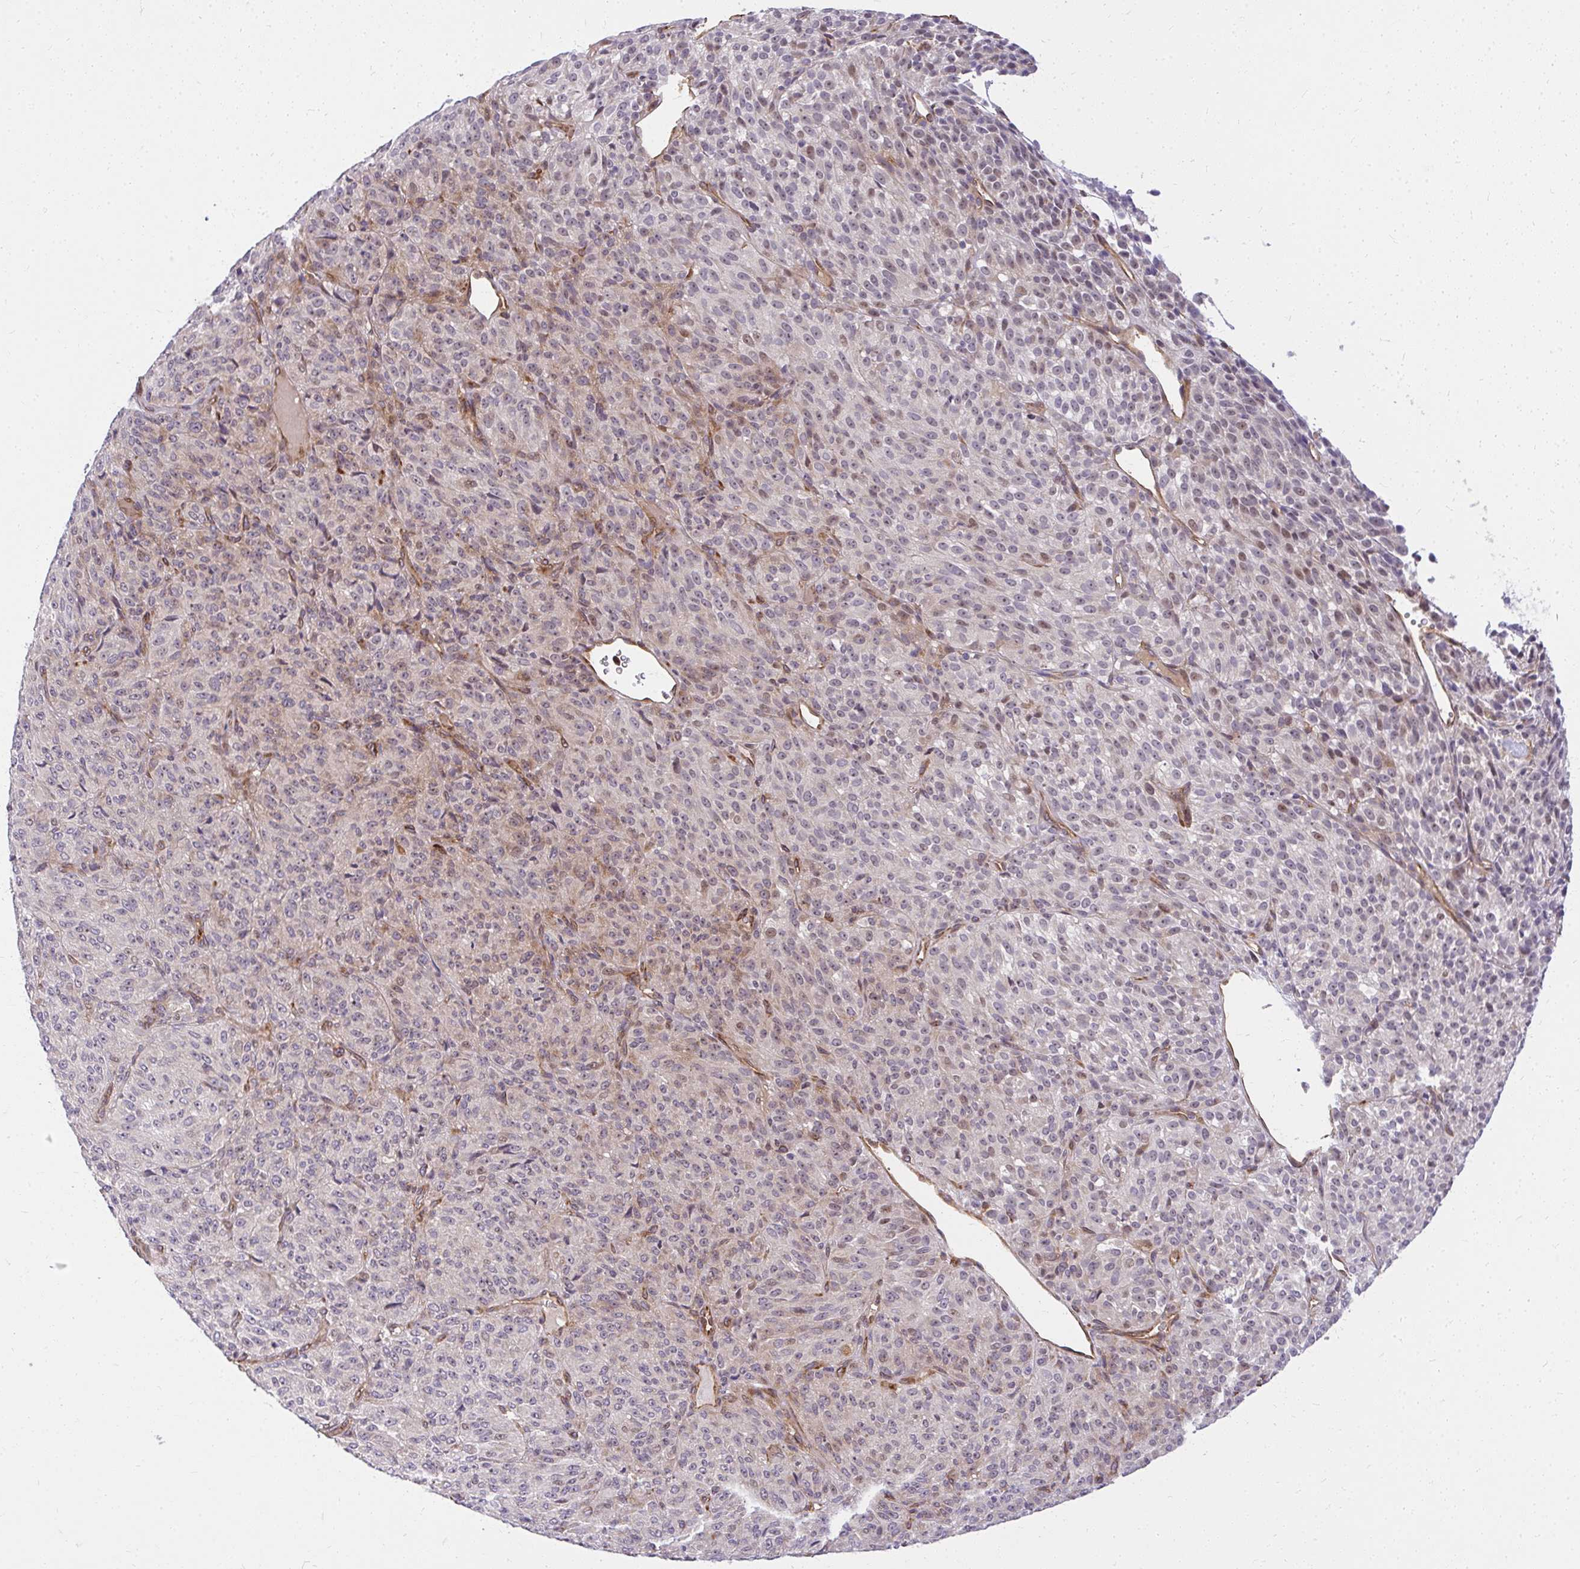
{"staining": {"intensity": "weak", "quantity": "<25%", "location": "nuclear"}, "tissue": "melanoma", "cell_type": "Tumor cells", "image_type": "cancer", "snomed": [{"axis": "morphology", "description": "Malignant melanoma, Metastatic site"}, {"axis": "topography", "description": "Brain"}], "caption": "IHC image of human melanoma stained for a protein (brown), which shows no expression in tumor cells.", "gene": "RSKR", "patient": {"sex": "female", "age": 56}}